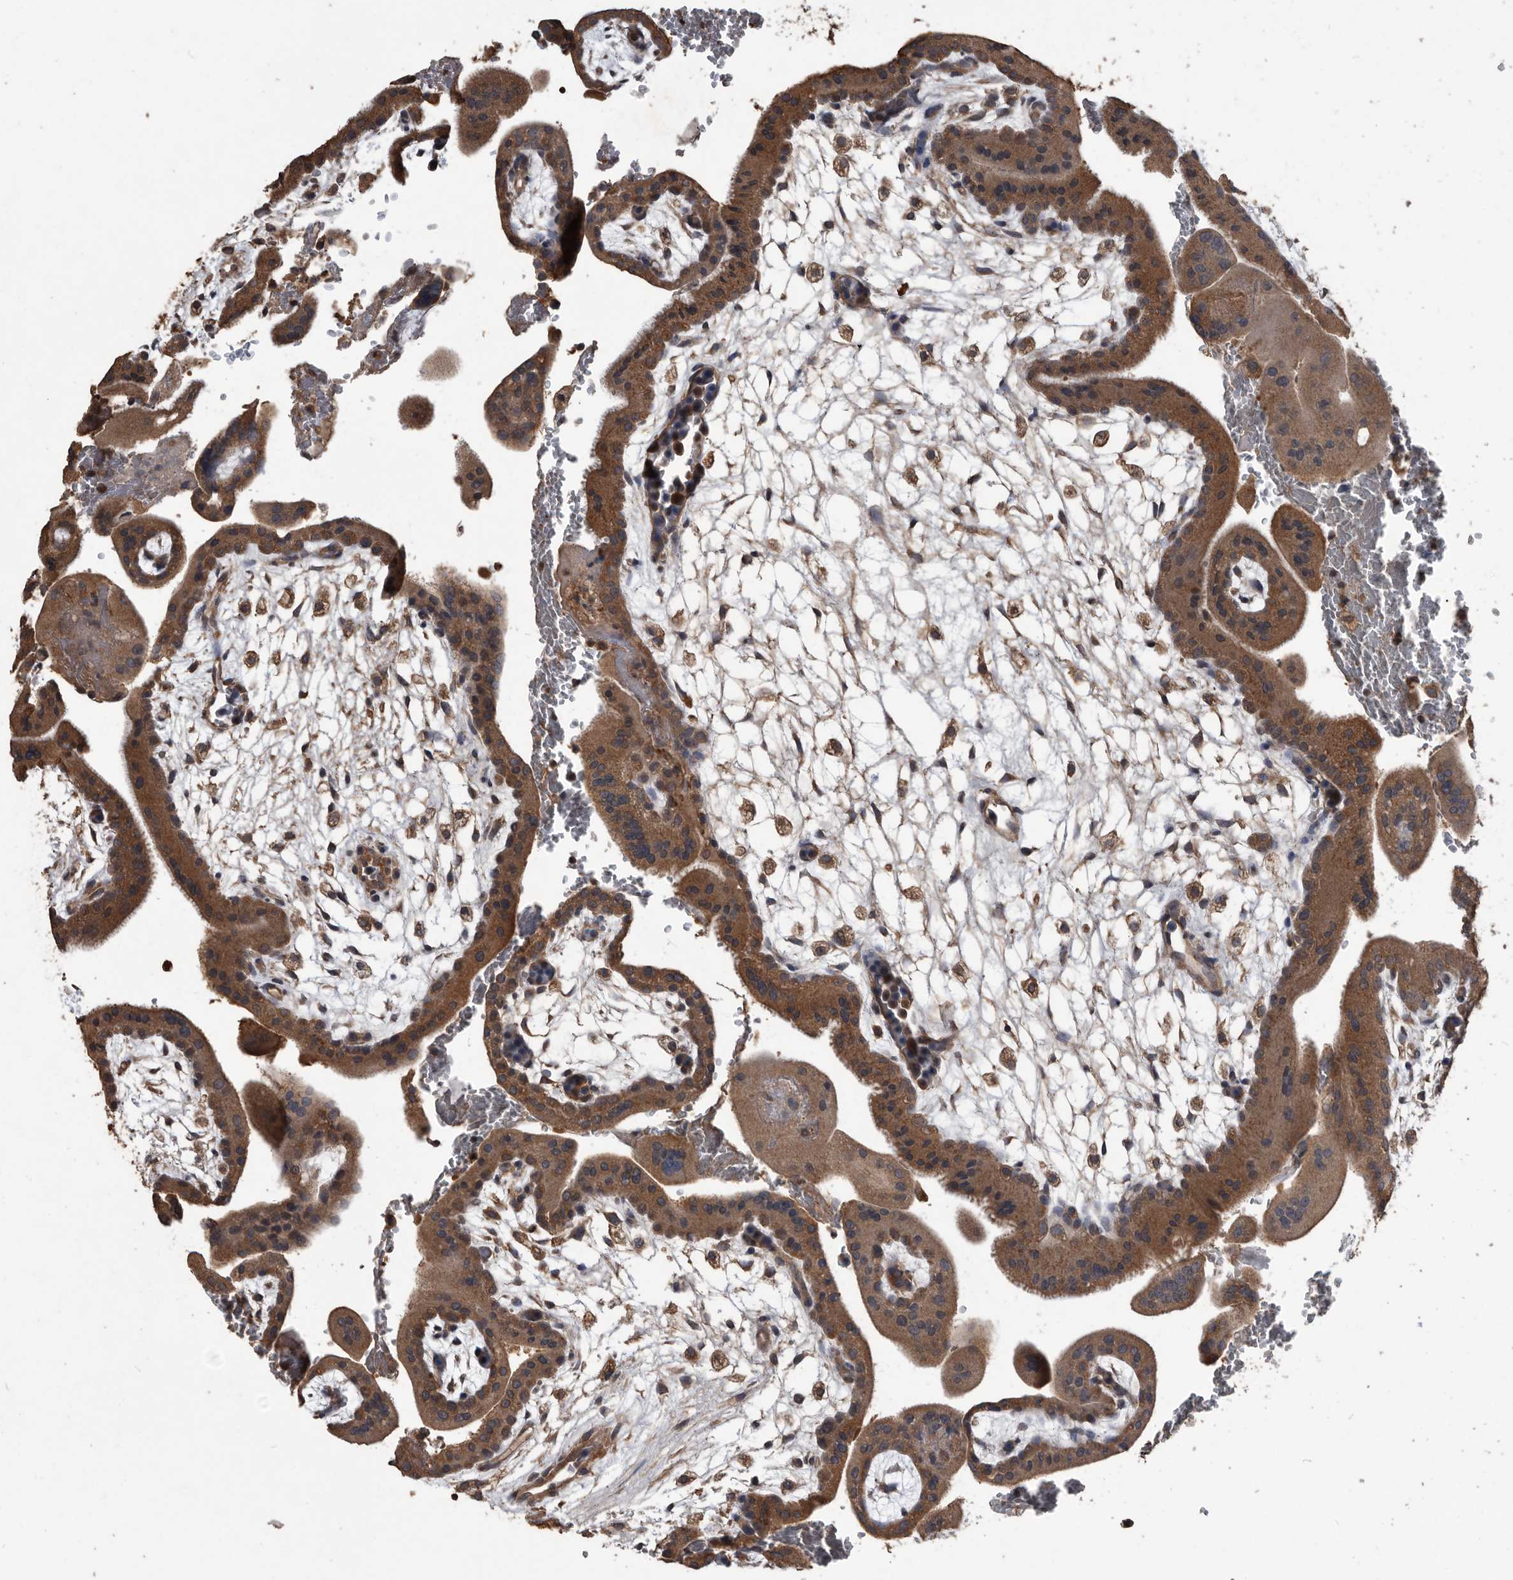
{"staining": {"intensity": "moderate", "quantity": ">75%", "location": "cytoplasmic/membranous"}, "tissue": "placenta", "cell_type": "Trophoblastic cells", "image_type": "normal", "snomed": [{"axis": "morphology", "description": "Normal tissue, NOS"}, {"axis": "topography", "description": "Placenta"}], "caption": "Human placenta stained with a brown dye displays moderate cytoplasmic/membranous positive expression in approximately >75% of trophoblastic cells.", "gene": "NRBP1", "patient": {"sex": "female", "age": 35}}